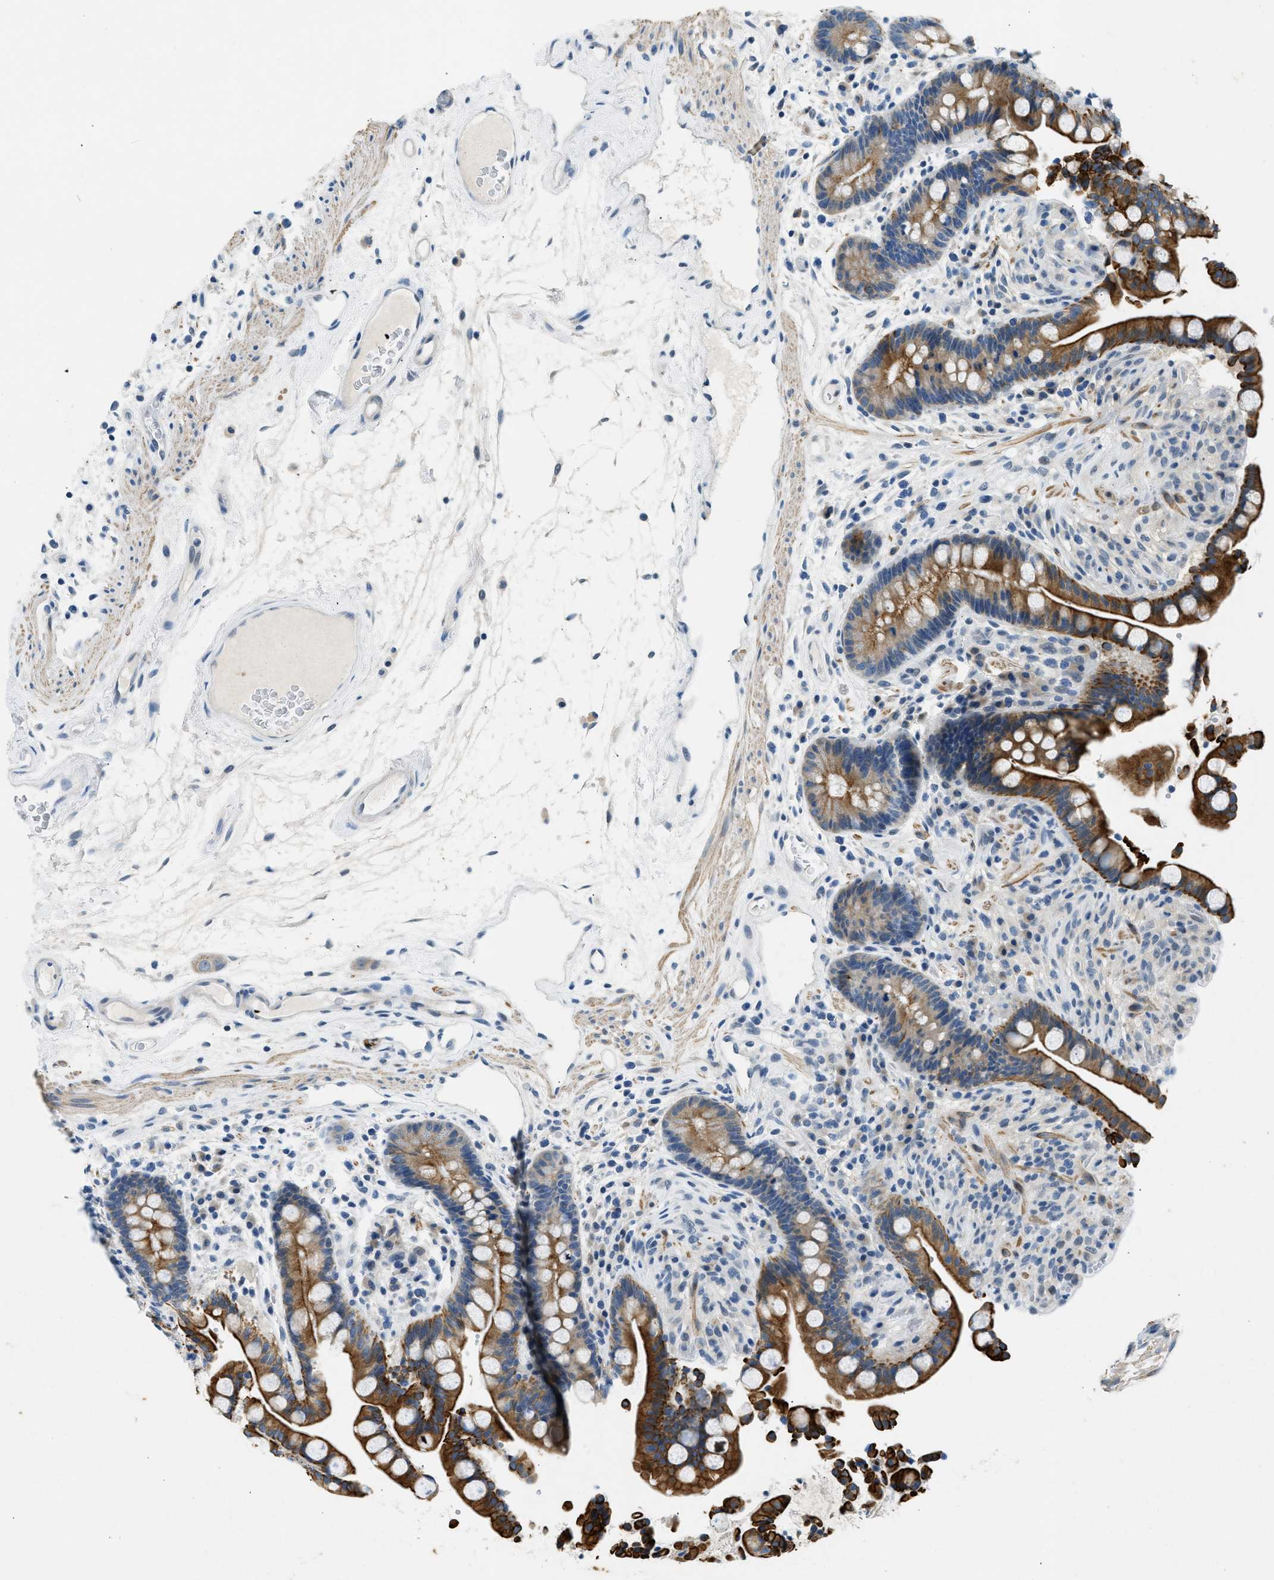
{"staining": {"intensity": "weak", "quantity": "25%-75%", "location": "cytoplasmic/membranous"}, "tissue": "colon", "cell_type": "Endothelial cells", "image_type": "normal", "snomed": [{"axis": "morphology", "description": "Normal tissue, NOS"}, {"axis": "topography", "description": "Colon"}], "caption": "Human colon stained with a brown dye exhibits weak cytoplasmic/membranous positive positivity in about 25%-75% of endothelial cells.", "gene": "CFAP20", "patient": {"sex": "male", "age": 73}}